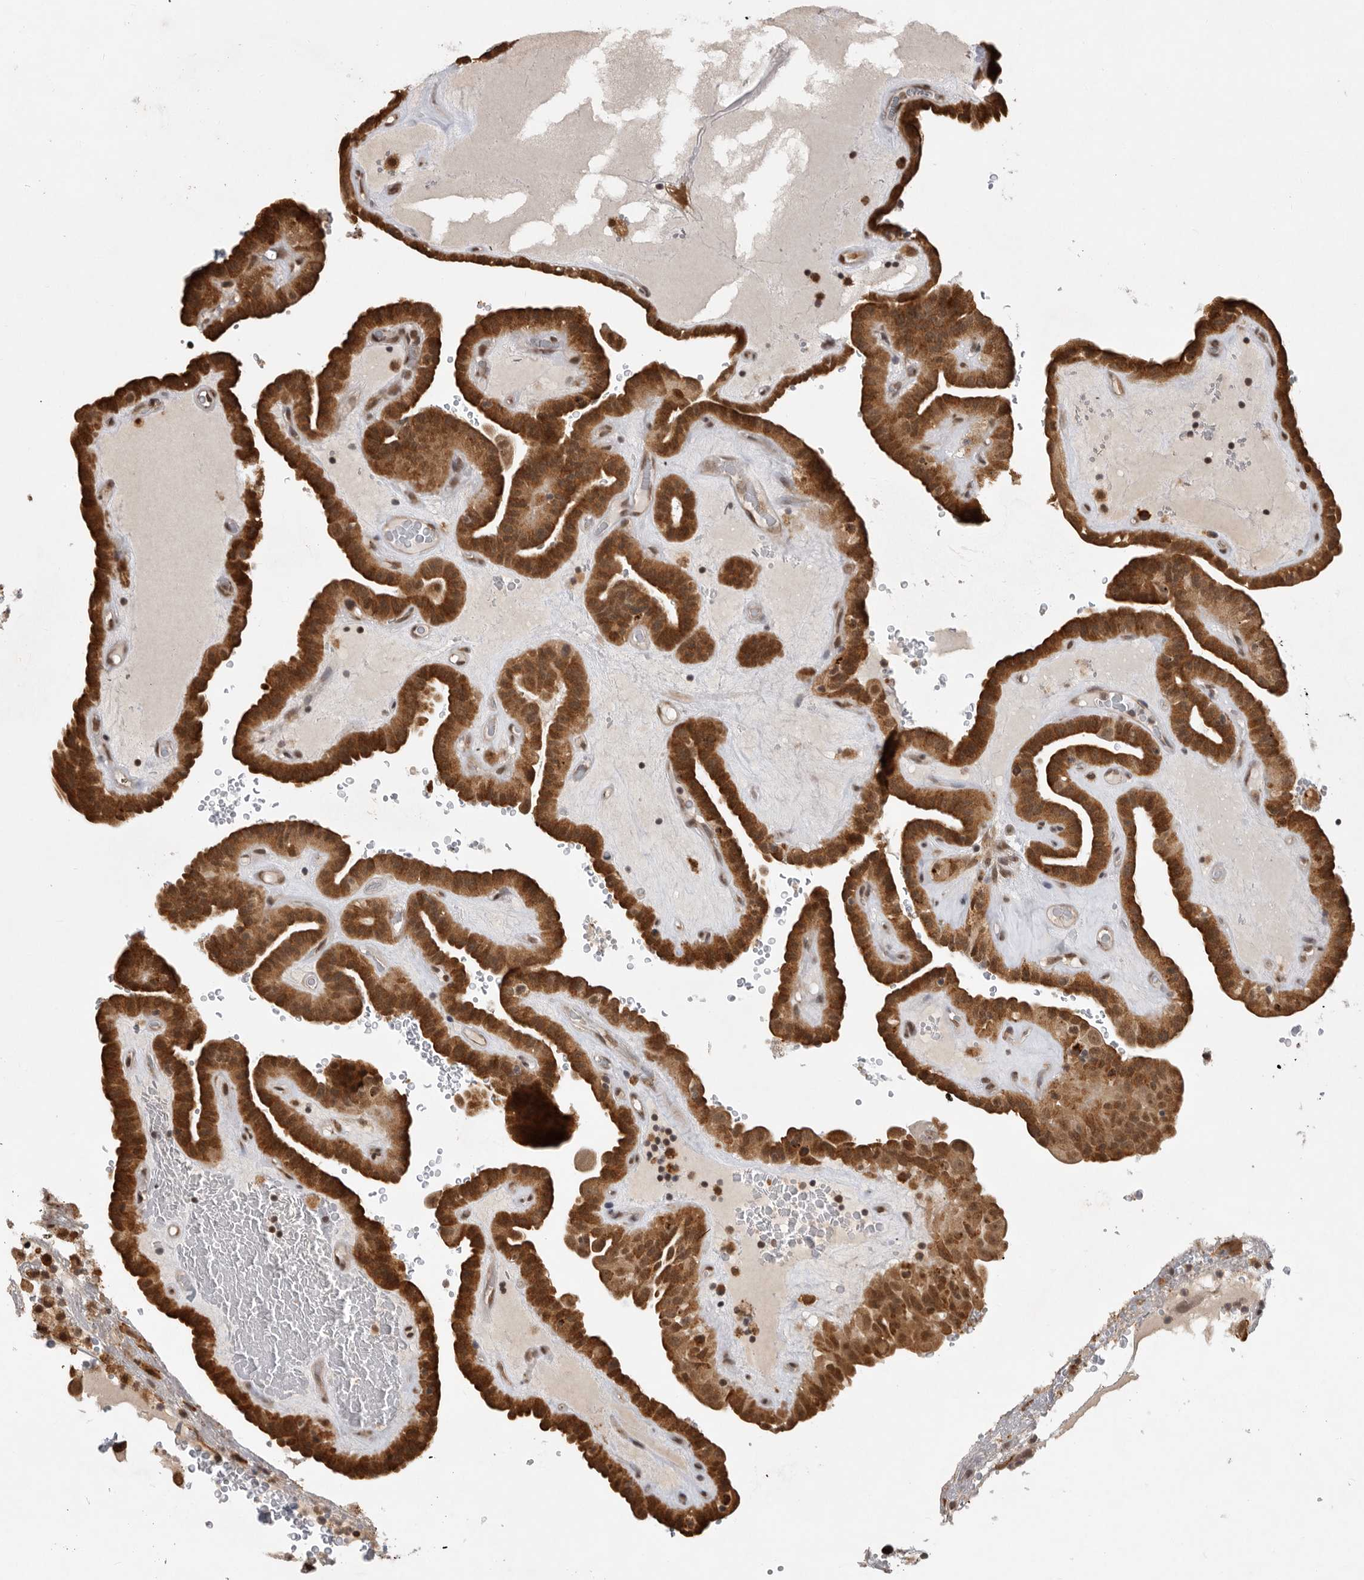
{"staining": {"intensity": "strong", "quantity": ">75%", "location": "cytoplasmic/membranous,nuclear"}, "tissue": "thyroid cancer", "cell_type": "Tumor cells", "image_type": "cancer", "snomed": [{"axis": "morphology", "description": "Papillary adenocarcinoma, NOS"}, {"axis": "topography", "description": "Thyroid gland"}], "caption": "Protein expression analysis of human papillary adenocarcinoma (thyroid) reveals strong cytoplasmic/membranous and nuclear staining in about >75% of tumor cells.", "gene": "ZNF83", "patient": {"sex": "male", "age": 77}}